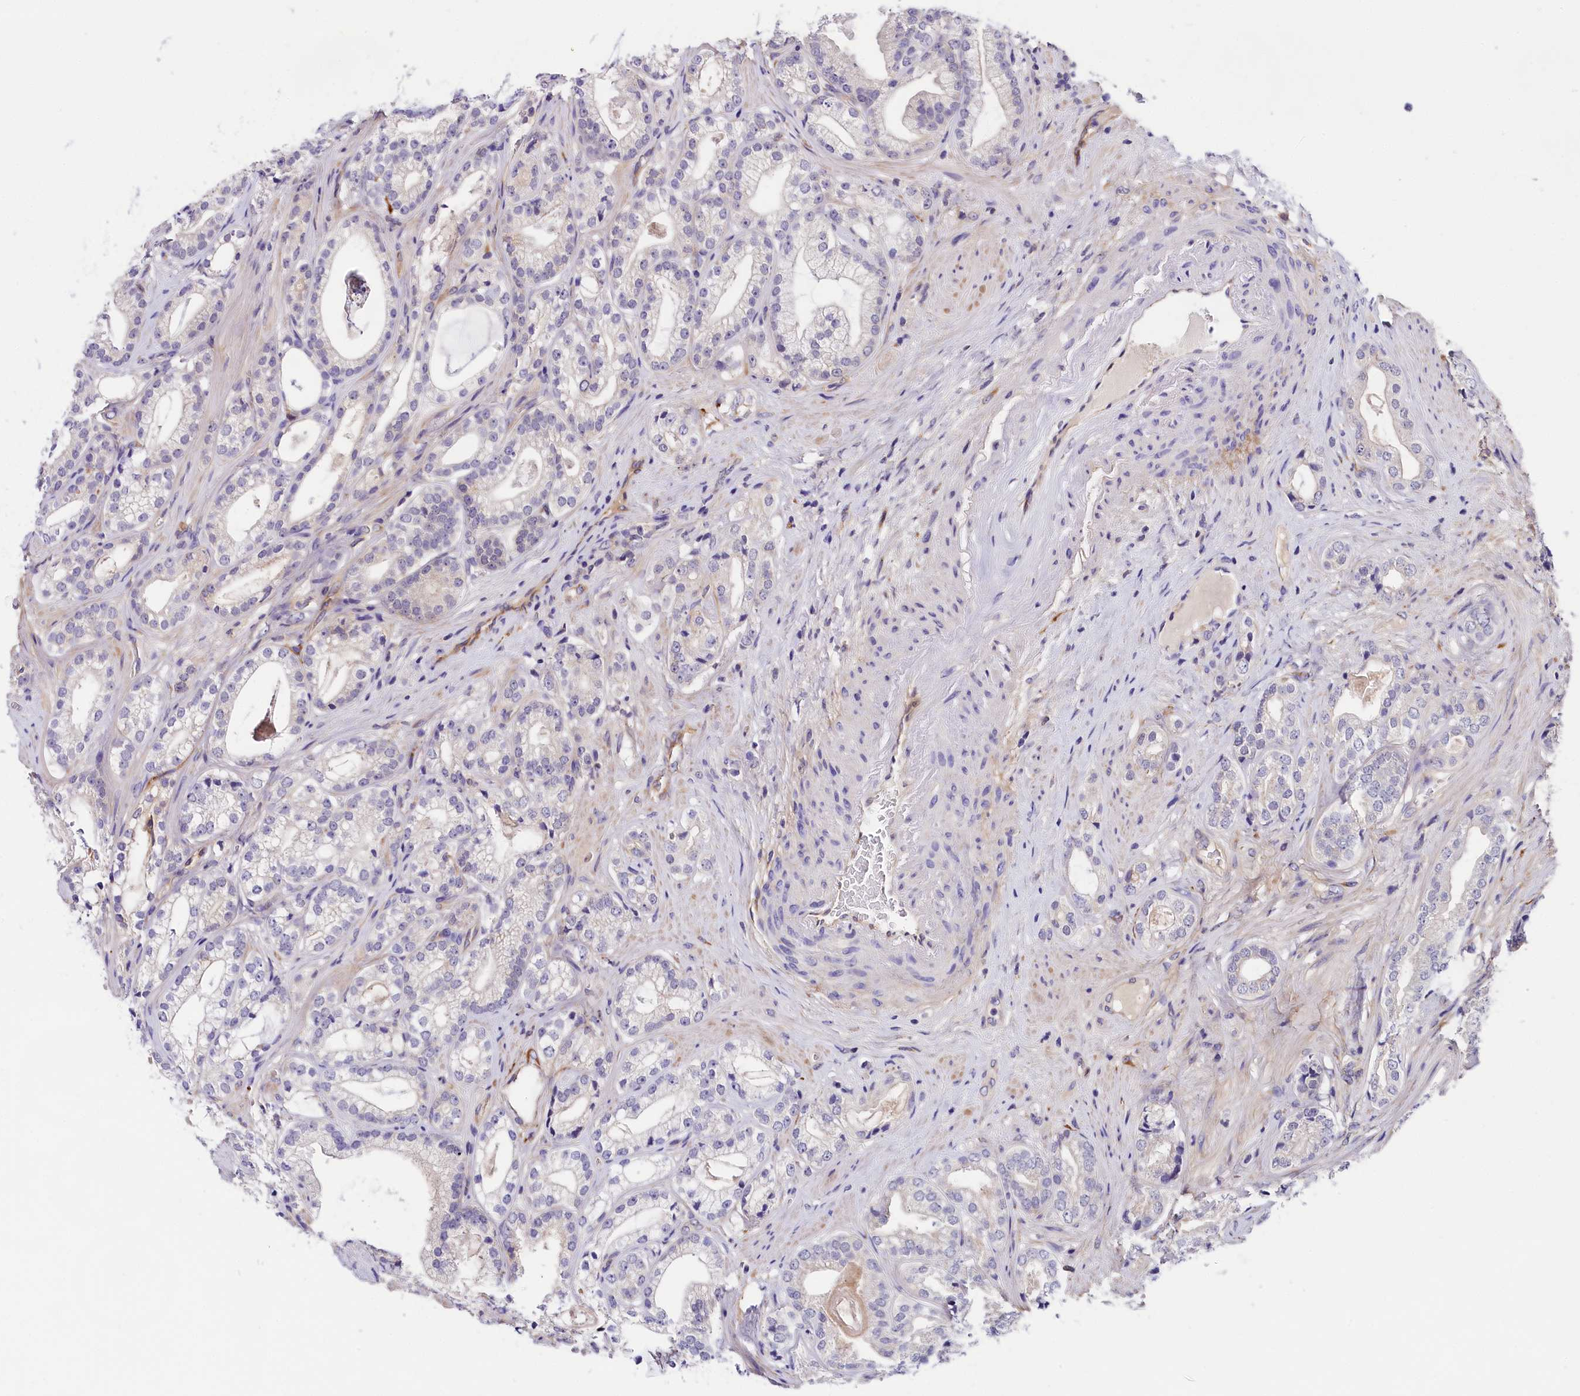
{"staining": {"intensity": "negative", "quantity": "none", "location": "none"}, "tissue": "prostate cancer", "cell_type": "Tumor cells", "image_type": "cancer", "snomed": [{"axis": "morphology", "description": "Adenocarcinoma, High grade"}, {"axis": "topography", "description": "Prostate"}], "caption": "Immunohistochemistry of prostate cancer (adenocarcinoma (high-grade)) shows no positivity in tumor cells.", "gene": "OAS3", "patient": {"sex": "male", "age": 60}}